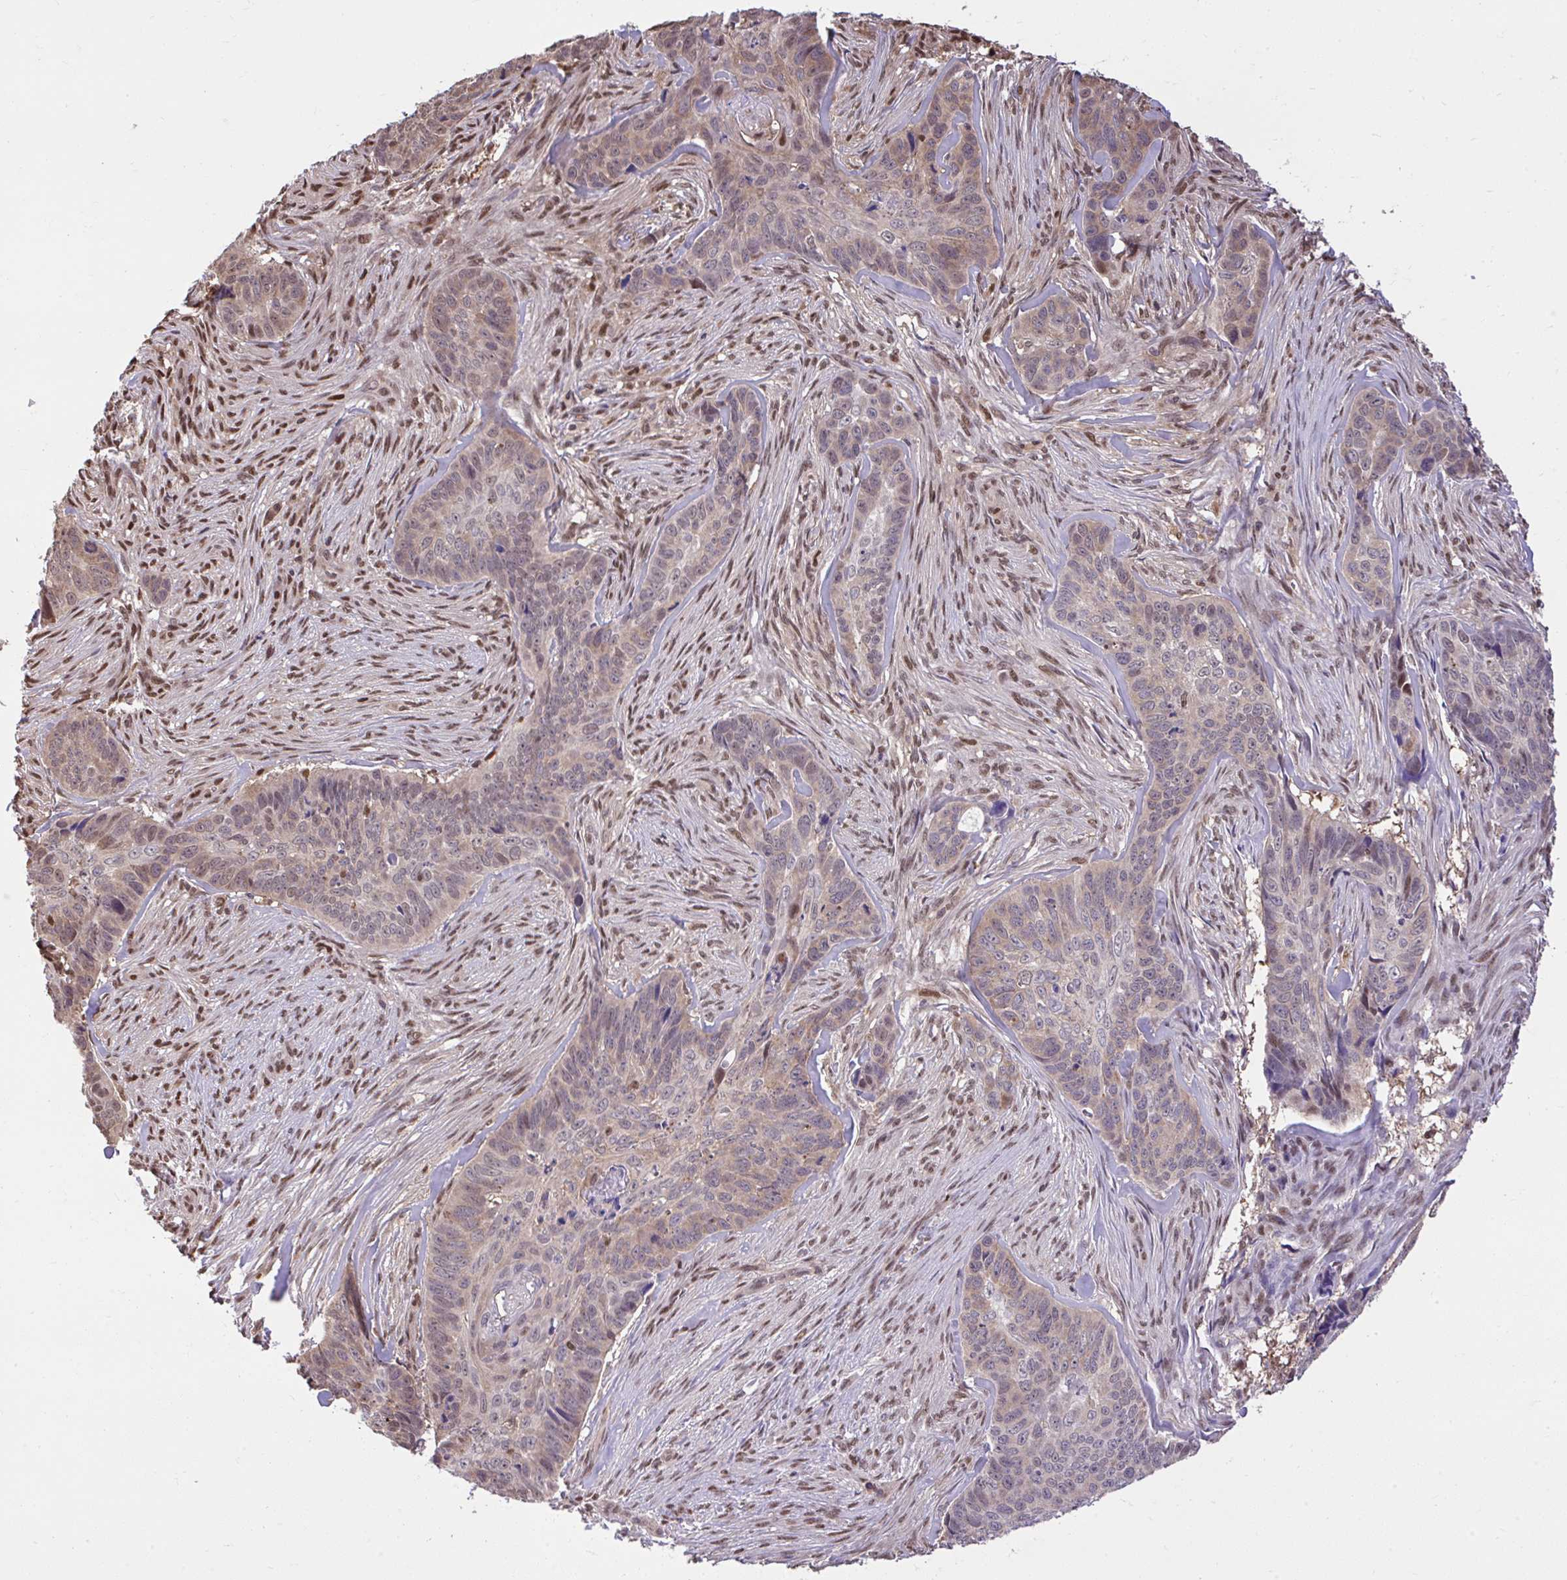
{"staining": {"intensity": "weak", "quantity": "25%-75%", "location": "cytoplasmic/membranous,nuclear"}, "tissue": "skin cancer", "cell_type": "Tumor cells", "image_type": "cancer", "snomed": [{"axis": "morphology", "description": "Basal cell carcinoma"}, {"axis": "topography", "description": "Skin"}], "caption": "High-magnification brightfield microscopy of skin basal cell carcinoma stained with DAB (brown) and counterstained with hematoxylin (blue). tumor cells exhibit weak cytoplasmic/membranous and nuclear expression is seen in approximately25%-75% of cells. (IHC, brightfield microscopy, high magnification).", "gene": "GLIS3", "patient": {"sex": "female", "age": 82}}